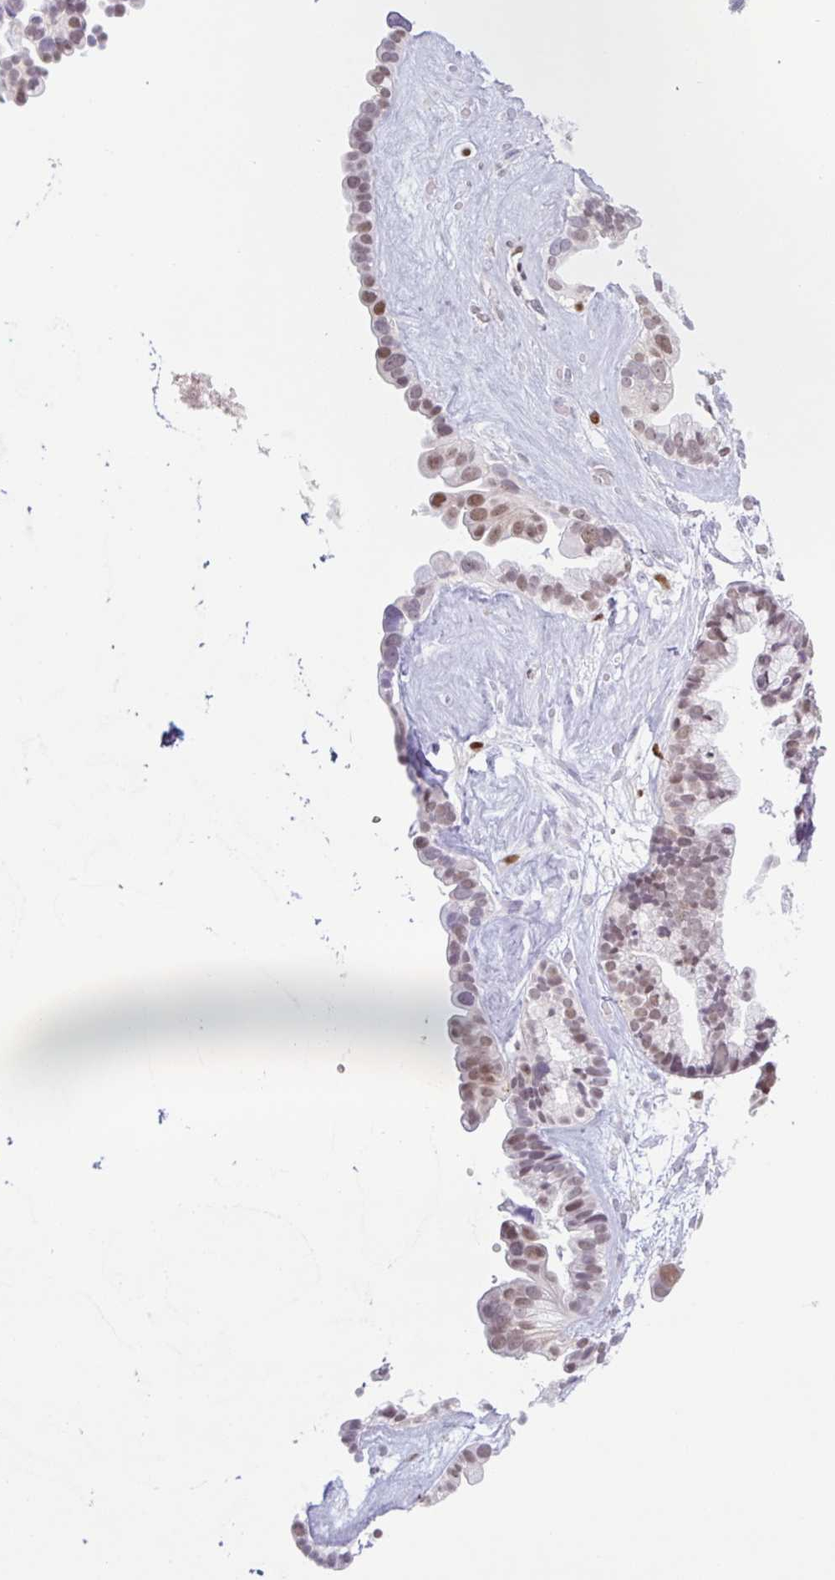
{"staining": {"intensity": "weak", "quantity": "25%-75%", "location": "nuclear"}, "tissue": "ovarian cancer", "cell_type": "Tumor cells", "image_type": "cancer", "snomed": [{"axis": "morphology", "description": "Cystadenocarcinoma, serous, NOS"}, {"axis": "topography", "description": "Ovary"}], "caption": "Human ovarian cancer (serous cystadenocarcinoma) stained for a protein (brown) shows weak nuclear positive expression in approximately 25%-75% of tumor cells.", "gene": "TLE3", "patient": {"sex": "female", "age": 56}}